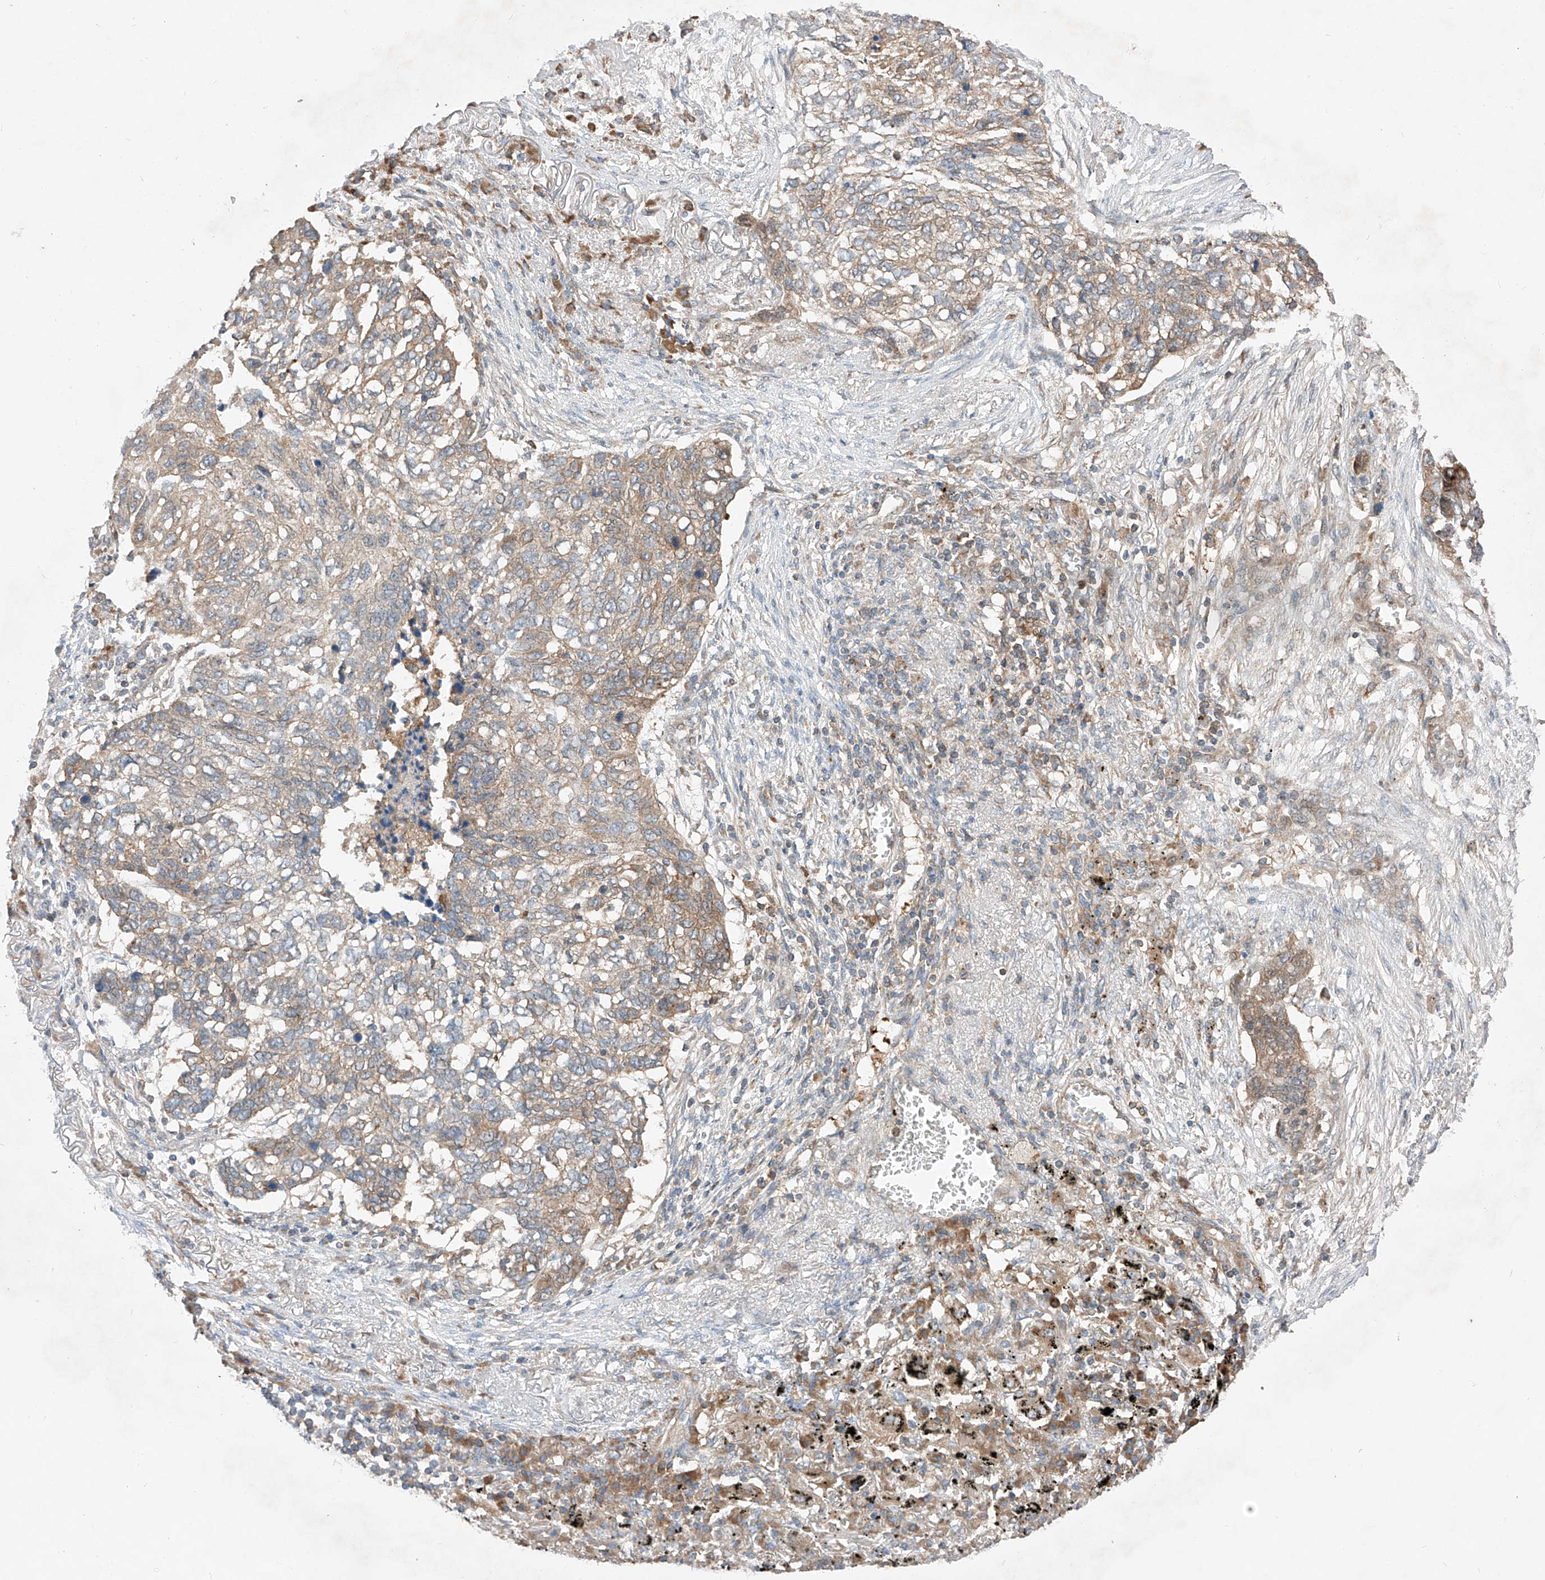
{"staining": {"intensity": "moderate", "quantity": "25%-75%", "location": "cytoplasmic/membranous"}, "tissue": "lung cancer", "cell_type": "Tumor cells", "image_type": "cancer", "snomed": [{"axis": "morphology", "description": "Squamous cell carcinoma, NOS"}, {"axis": "topography", "description": "Lung"}], "caption": "Immunohistochemical staining of lung cancer reveals medium levels of moderate cytoplasmic/membranous protein staining in about 25%-75% of tumor cells.", "gene": "RUSC1", "patient": {"sex": "female", "age": 63}}